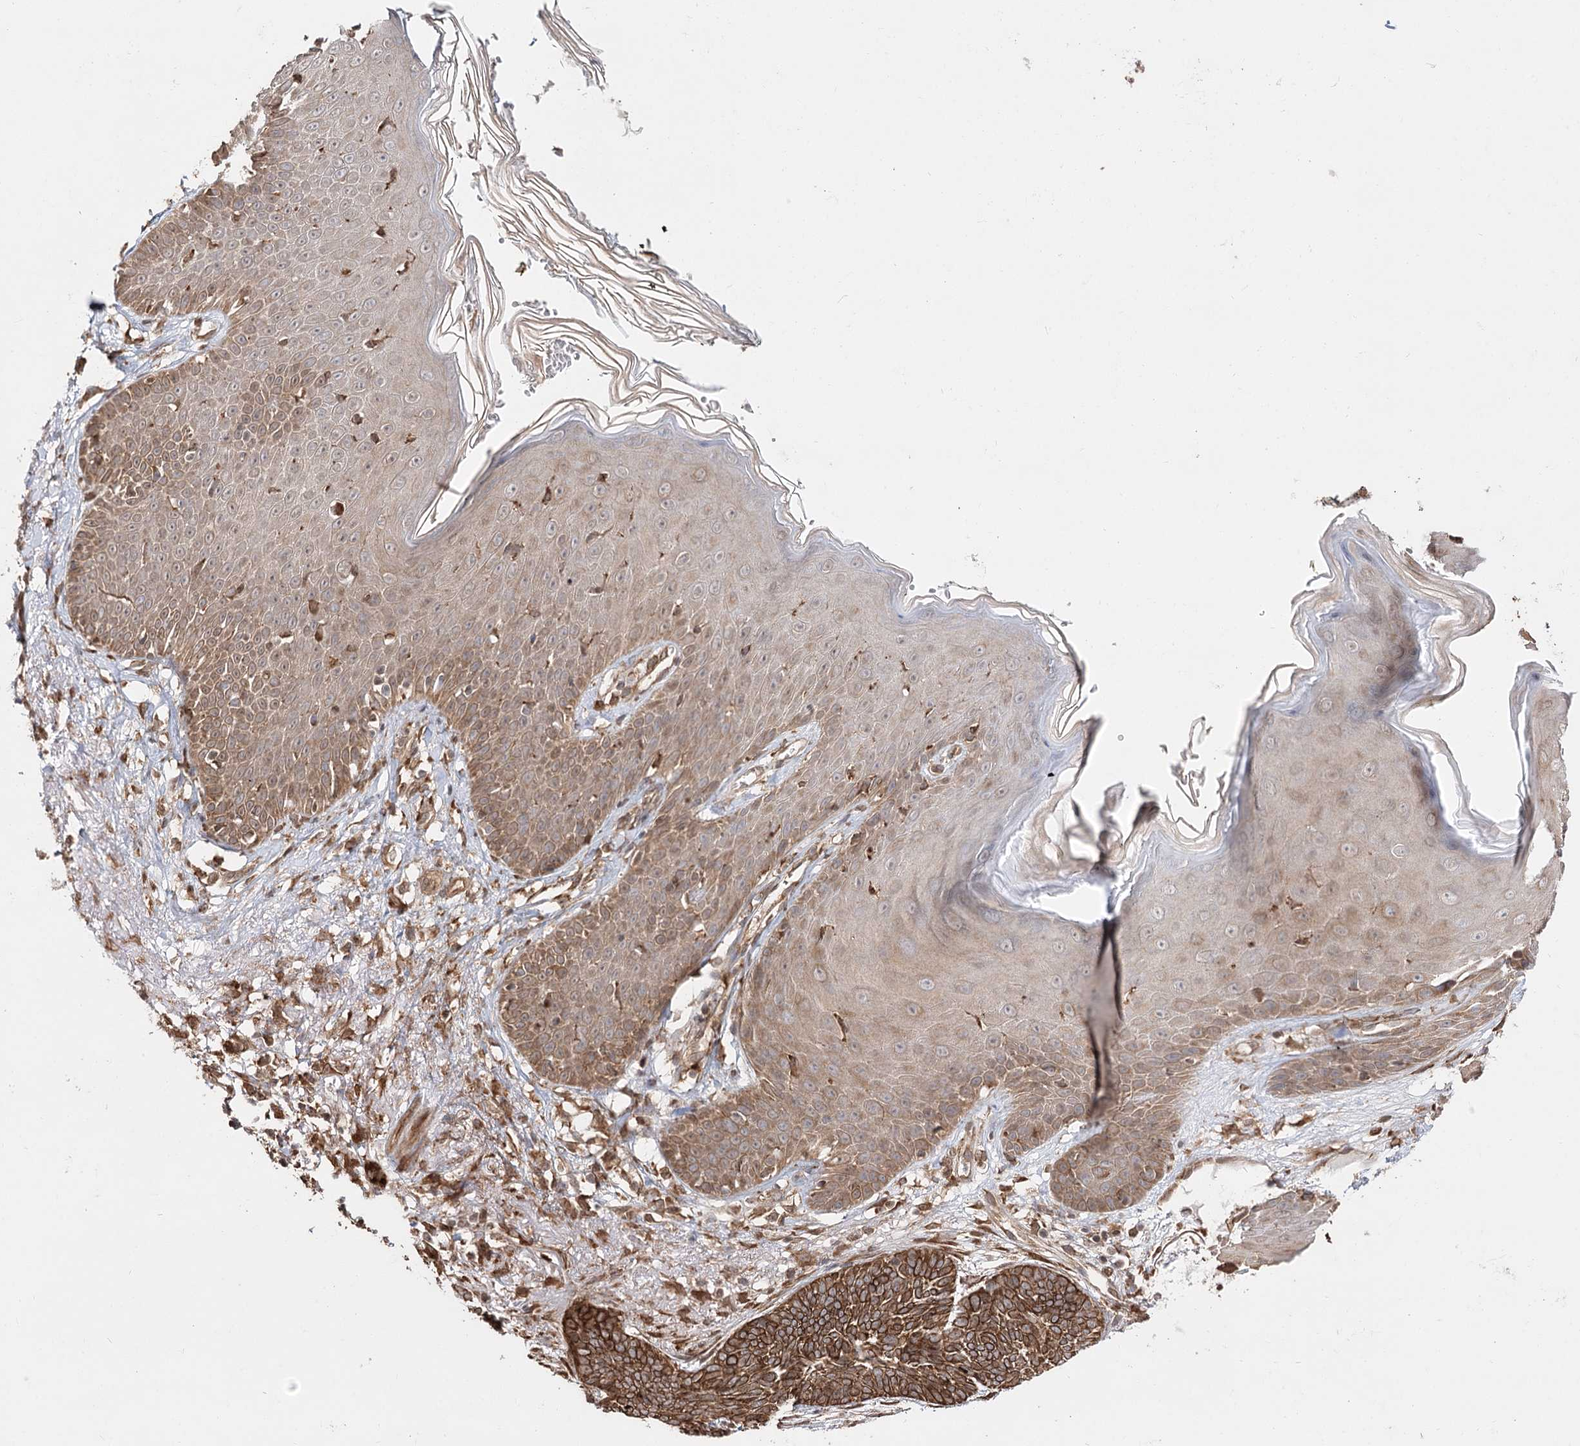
{"staining": {"intensity": "strong", "quantity": ">75%", "location": "cytoplasmic/membranous"}, "tissue": "skin cancer", "cell_type": "Tumor cells", "image_type": "cancer", "snomed": [{"axis": "morphology", "description": "Normal tissue, NOS"}, {"axis": "morphology", "description": "Basal cell carcinoma"}, {"axis": "topography", "description": "Skin"}], "caption": "High-magnification brightfield microscopy of skin basal cell carcinoma stained with DAB (brown) and counterstained with hematoxylin (blue). tumor cells exhibit strong cytoplasmic/membranous staining is present in about>75% of cells.", "gene": "DNAJB14", "patient": {"sex": "male", "age": 64}}